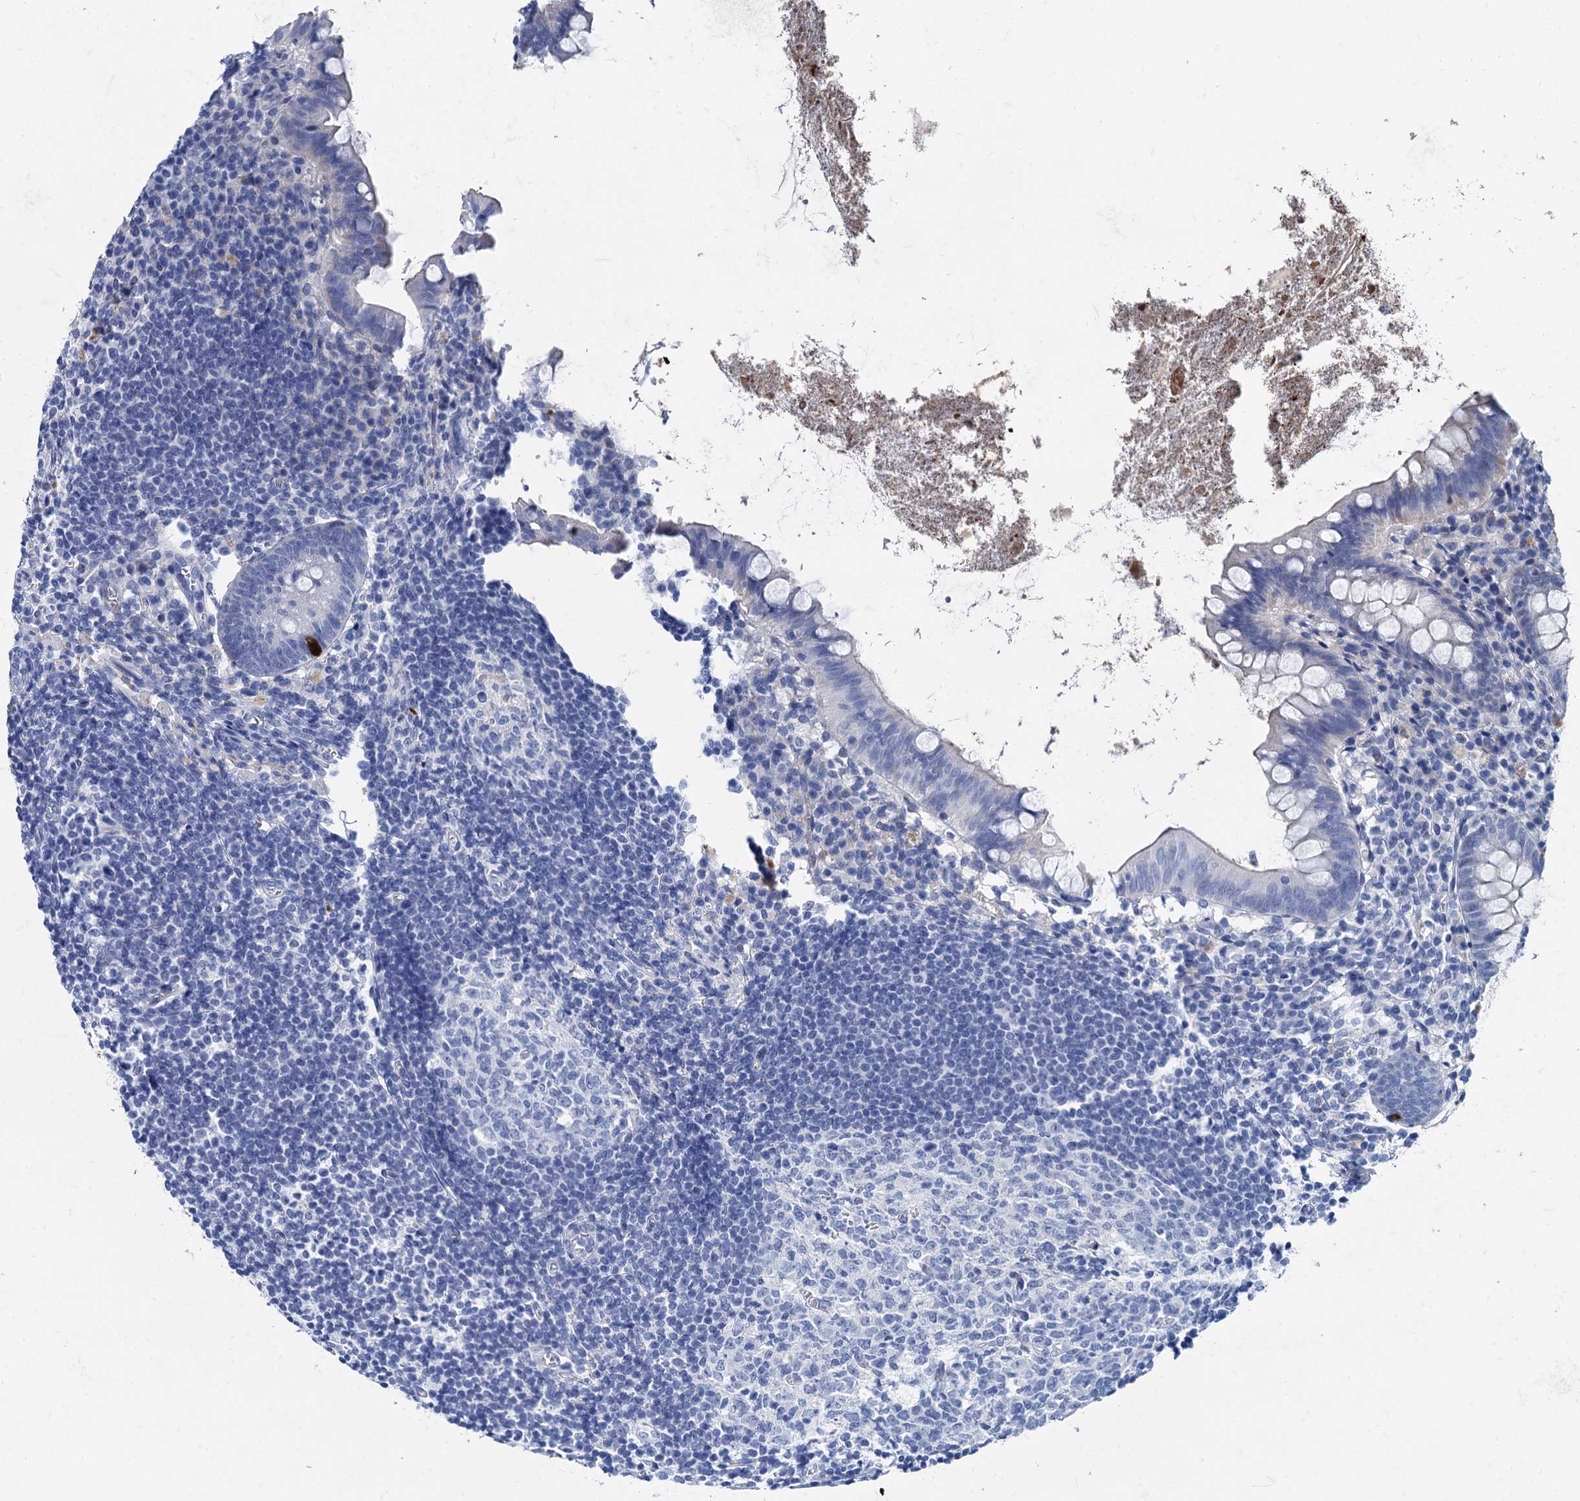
{"staining": {"intensity": "strong", "quantity": "<25%", "location": "cytoplasmic/membranous"}, "tissue": "appendix", "cell_type": "Glandular cells", "image_type": "normal", "snomed": [{"axis": "morphology", "description": "Normal tissue, NOS"}, {"axis": "topography", "description": "Appendix"}], "caption": "Protein expression analysis of unremarkable human appendix reveals strong cytoplasmic/membranous staining in approximately <25% of glandular cells.", "gene": "TMEM72", "patient": {"sex": "female", "age": 51}}